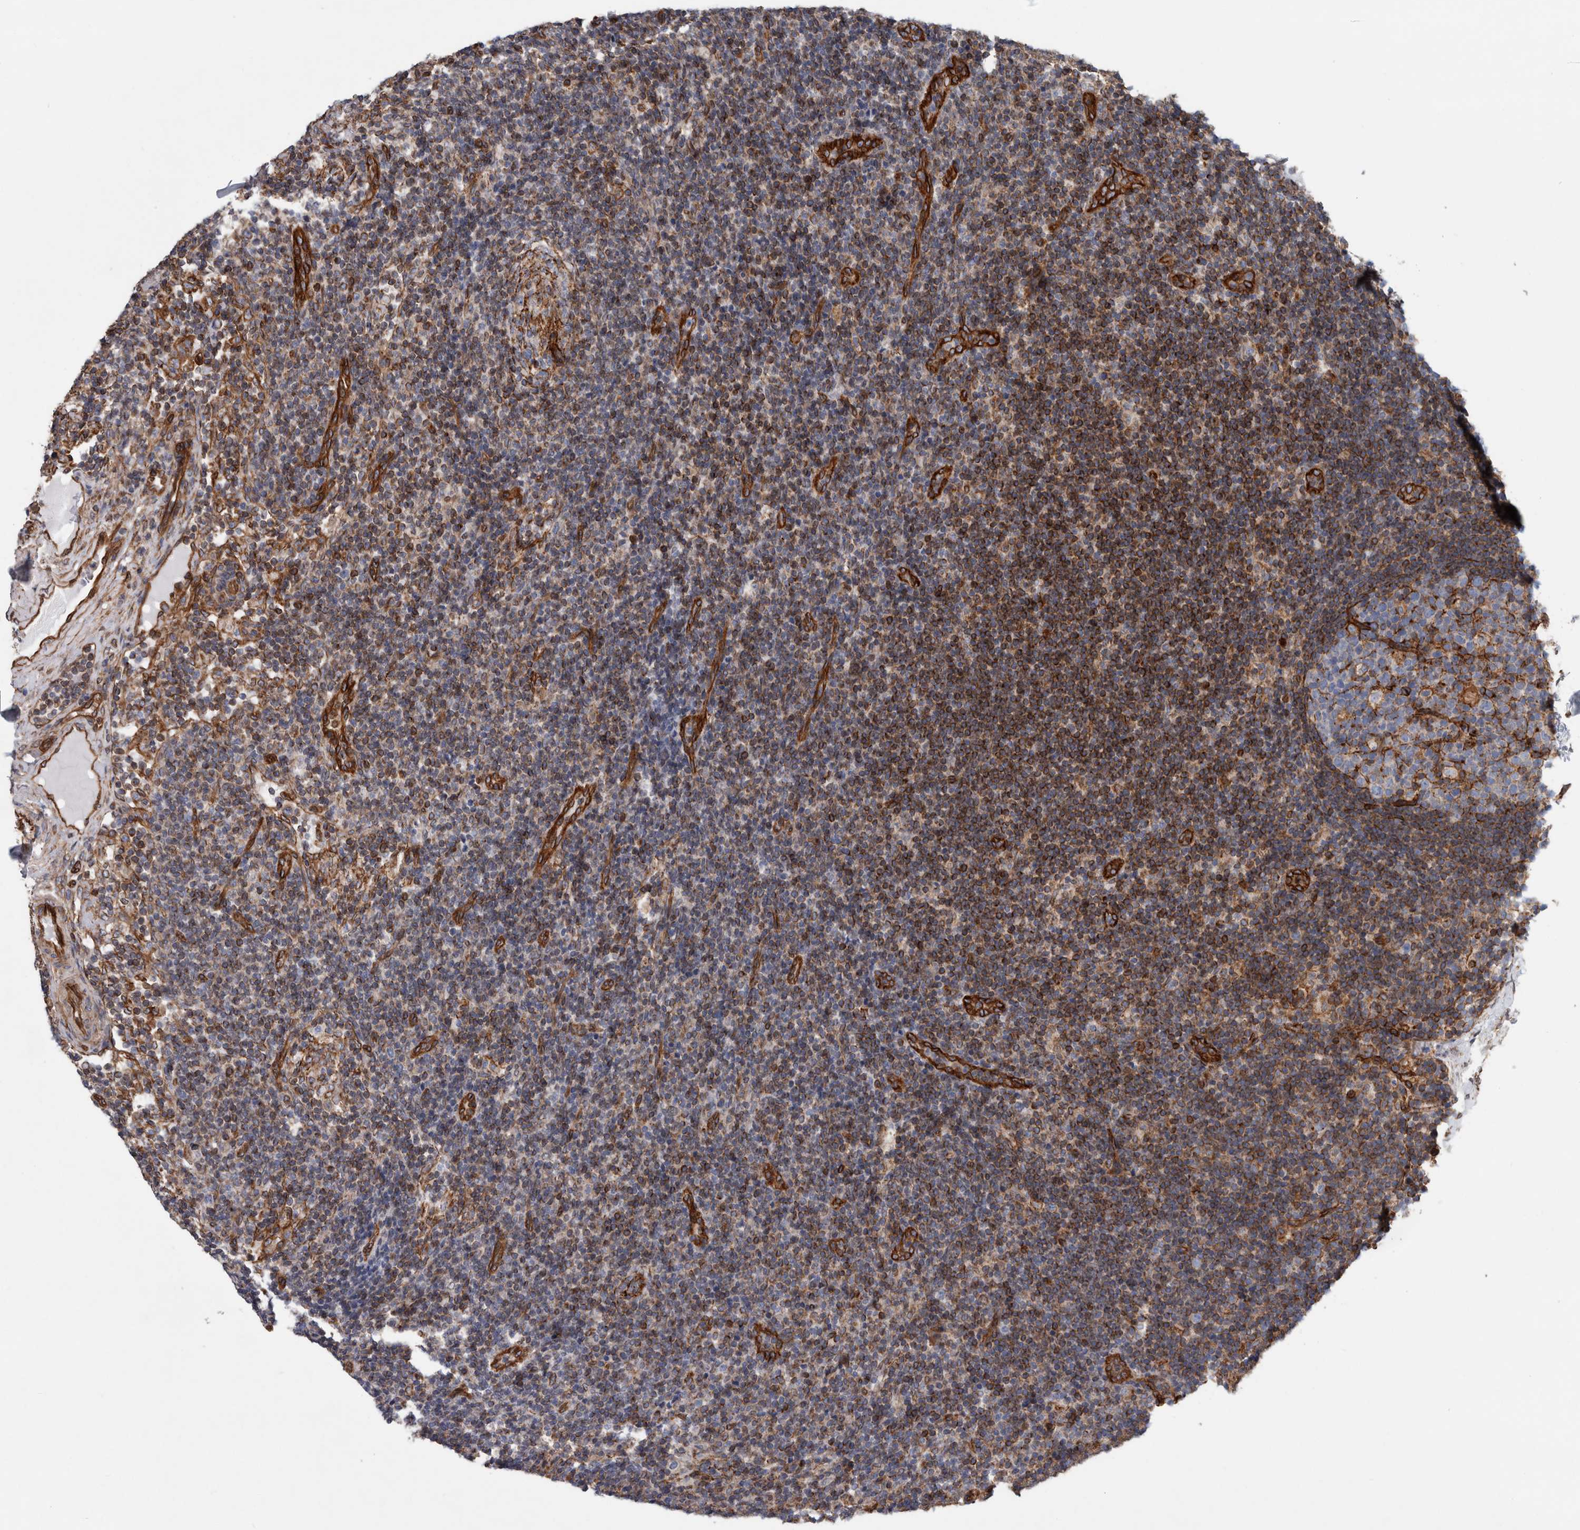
{"staining": {"intensity": "moderate", "quantity": "25%-75%", "location": "cytoplasmic/membranous"}, "tissue": "lymph node", "cell_type": "Germinal center cells", "image_type": "normal", "snomed": [{"axis": "morphology", "description": "Normal tissue, NOS"}, {"axis": "topography", "description": "Lymph node"}], "caption": "Immunohistochemical staining of benign human lymph node reveals medium levels of moderate cytoplasmic/membranous expression in about 25%-75% of germinal center cells. (Stains: DAB in brown, nuclei in blue, Microscopy: brightfield microscopy at high magnification).", "gene": "PLEC", "patient": {"sex": "female", "age": 22}}